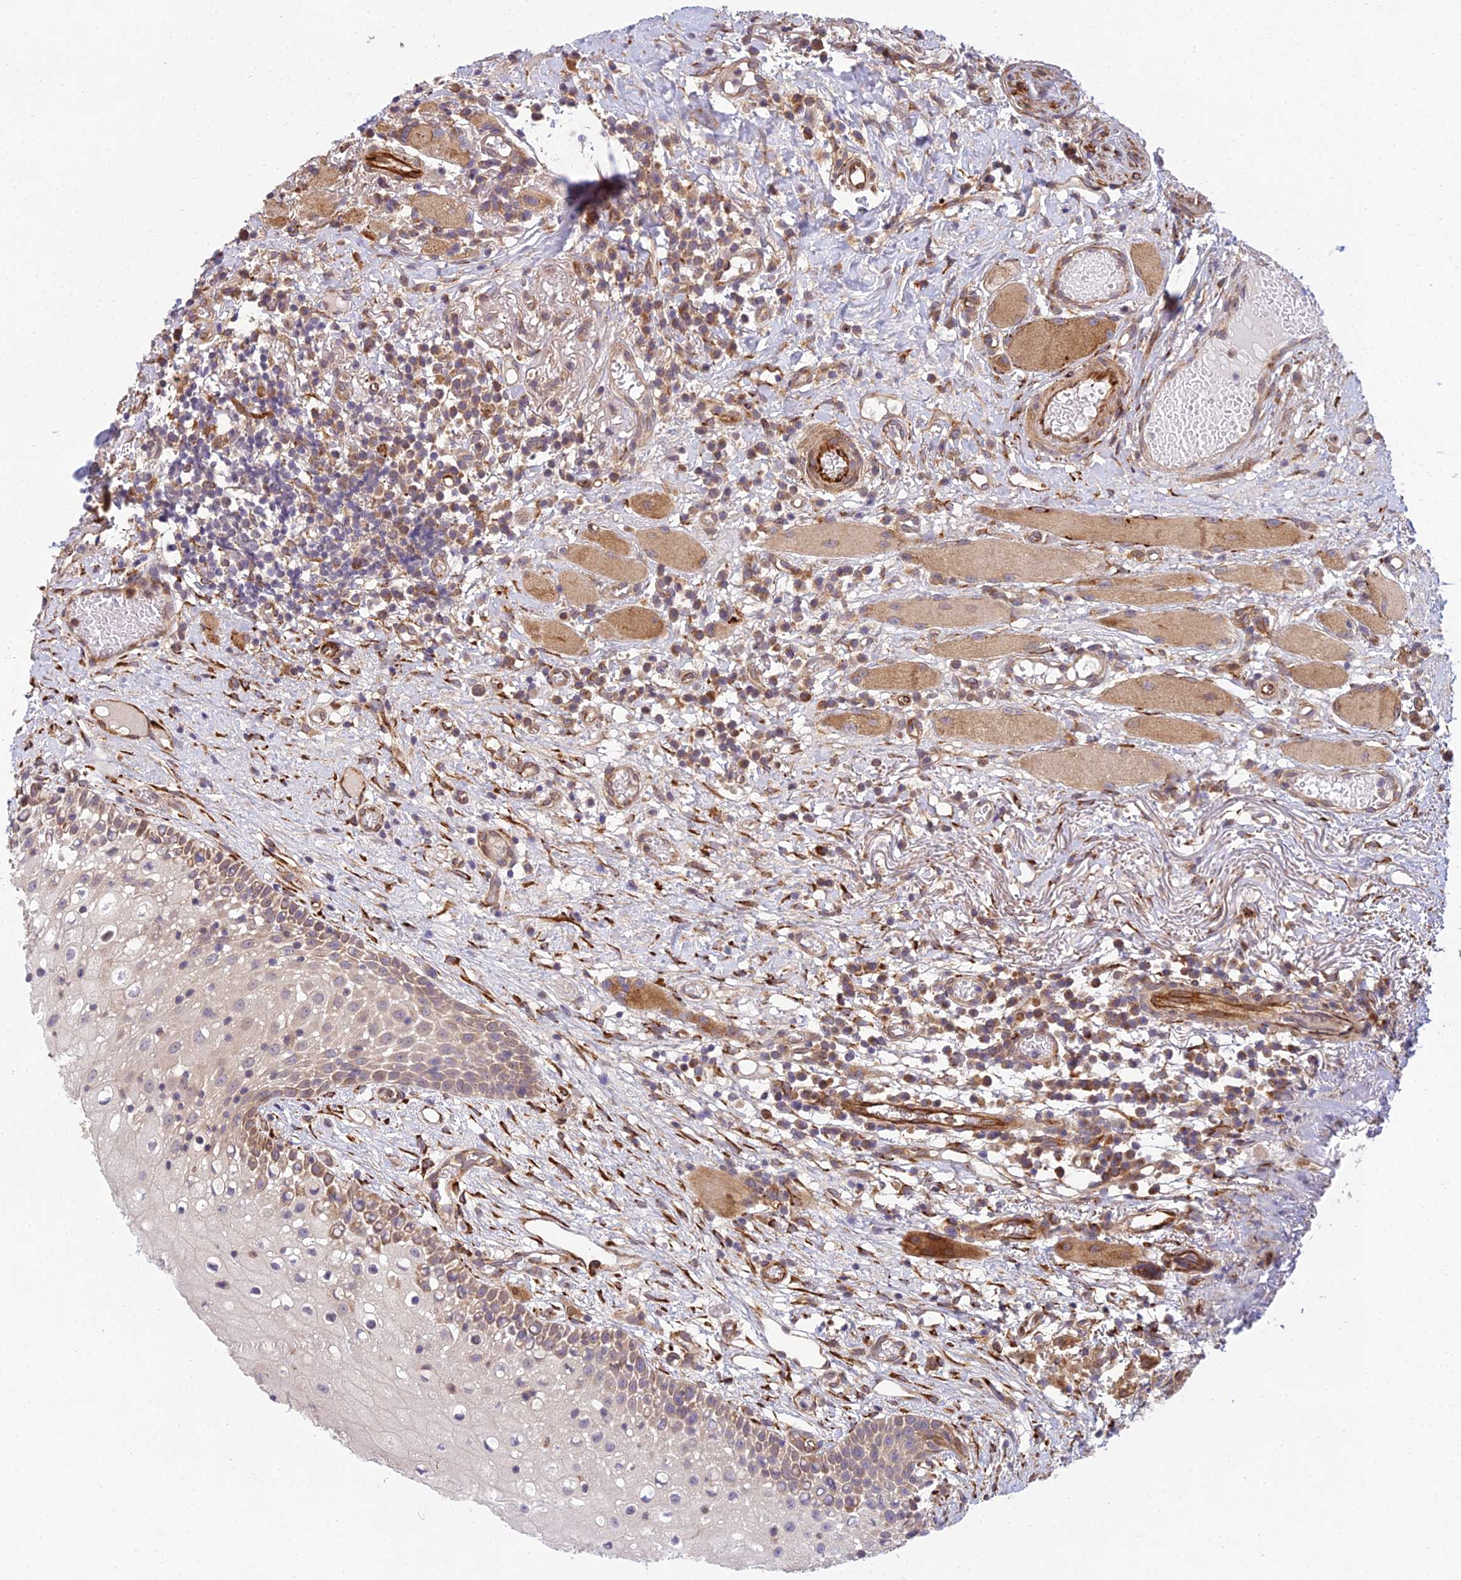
{"staining": {"intensity": "moderate", "quantity": "25%-75%", "location": "cytoplasmic/membranous"}, "tissue": "oral mucosa", "cell_type": "Squamous epithelial cells", "image_type": "normal", "snomed": [{"axis": "morphology", "description": "Normal tissue, NOS"}, {"axis": "topography", "description": "Oral tissue"}], "caption": "This histopathology image demonstrates IHC staining of benign human oral mucosa, with medium moderate cytoplasmic/membranous expression in about 25%-75% of squamous epithelial cells.", "gene": "NDUFAF7", "patient": {"sex": "female", "age": 69}}